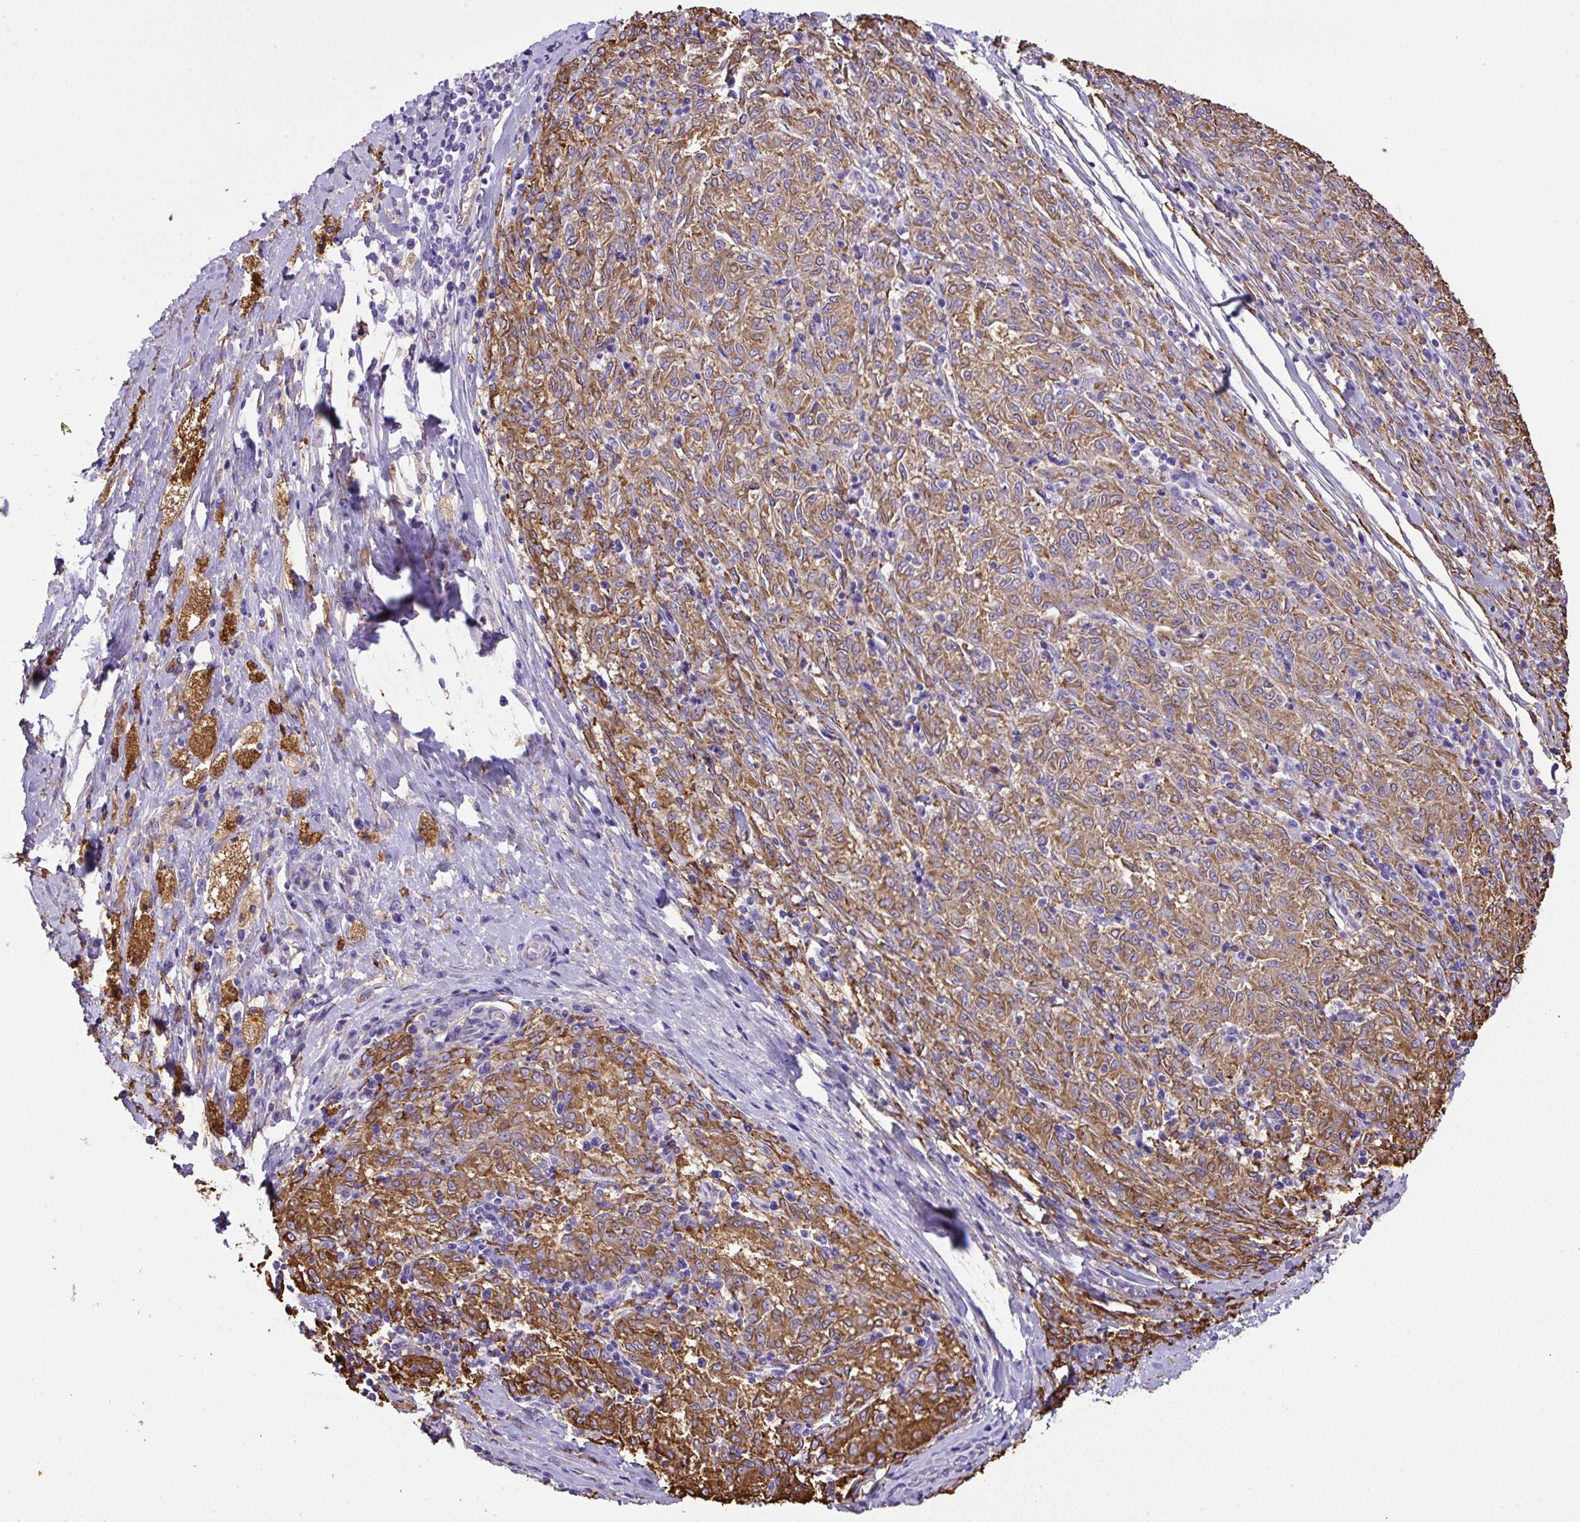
{"staining": {"intensity": "moderate", "quantity": ">75%", "location": "cytoplasmic/membranous"}, "tissue": "melanoma", "cell_type": "Tumor cells", "image_type": "cancer", "snomed": [{"axis": "morphology", "description": "Malignant melanoma, NOS"}, {"axis": "topography", "description": "Skin"}], "caption": "Melanoma tissue shows moderate cytoplasmic/membranous expression in approximately >75% of tumor cells, visualized by immunohistochemistry.", "gene": "MAGEB5", "patient": {"sex": "female", "age": 72}}